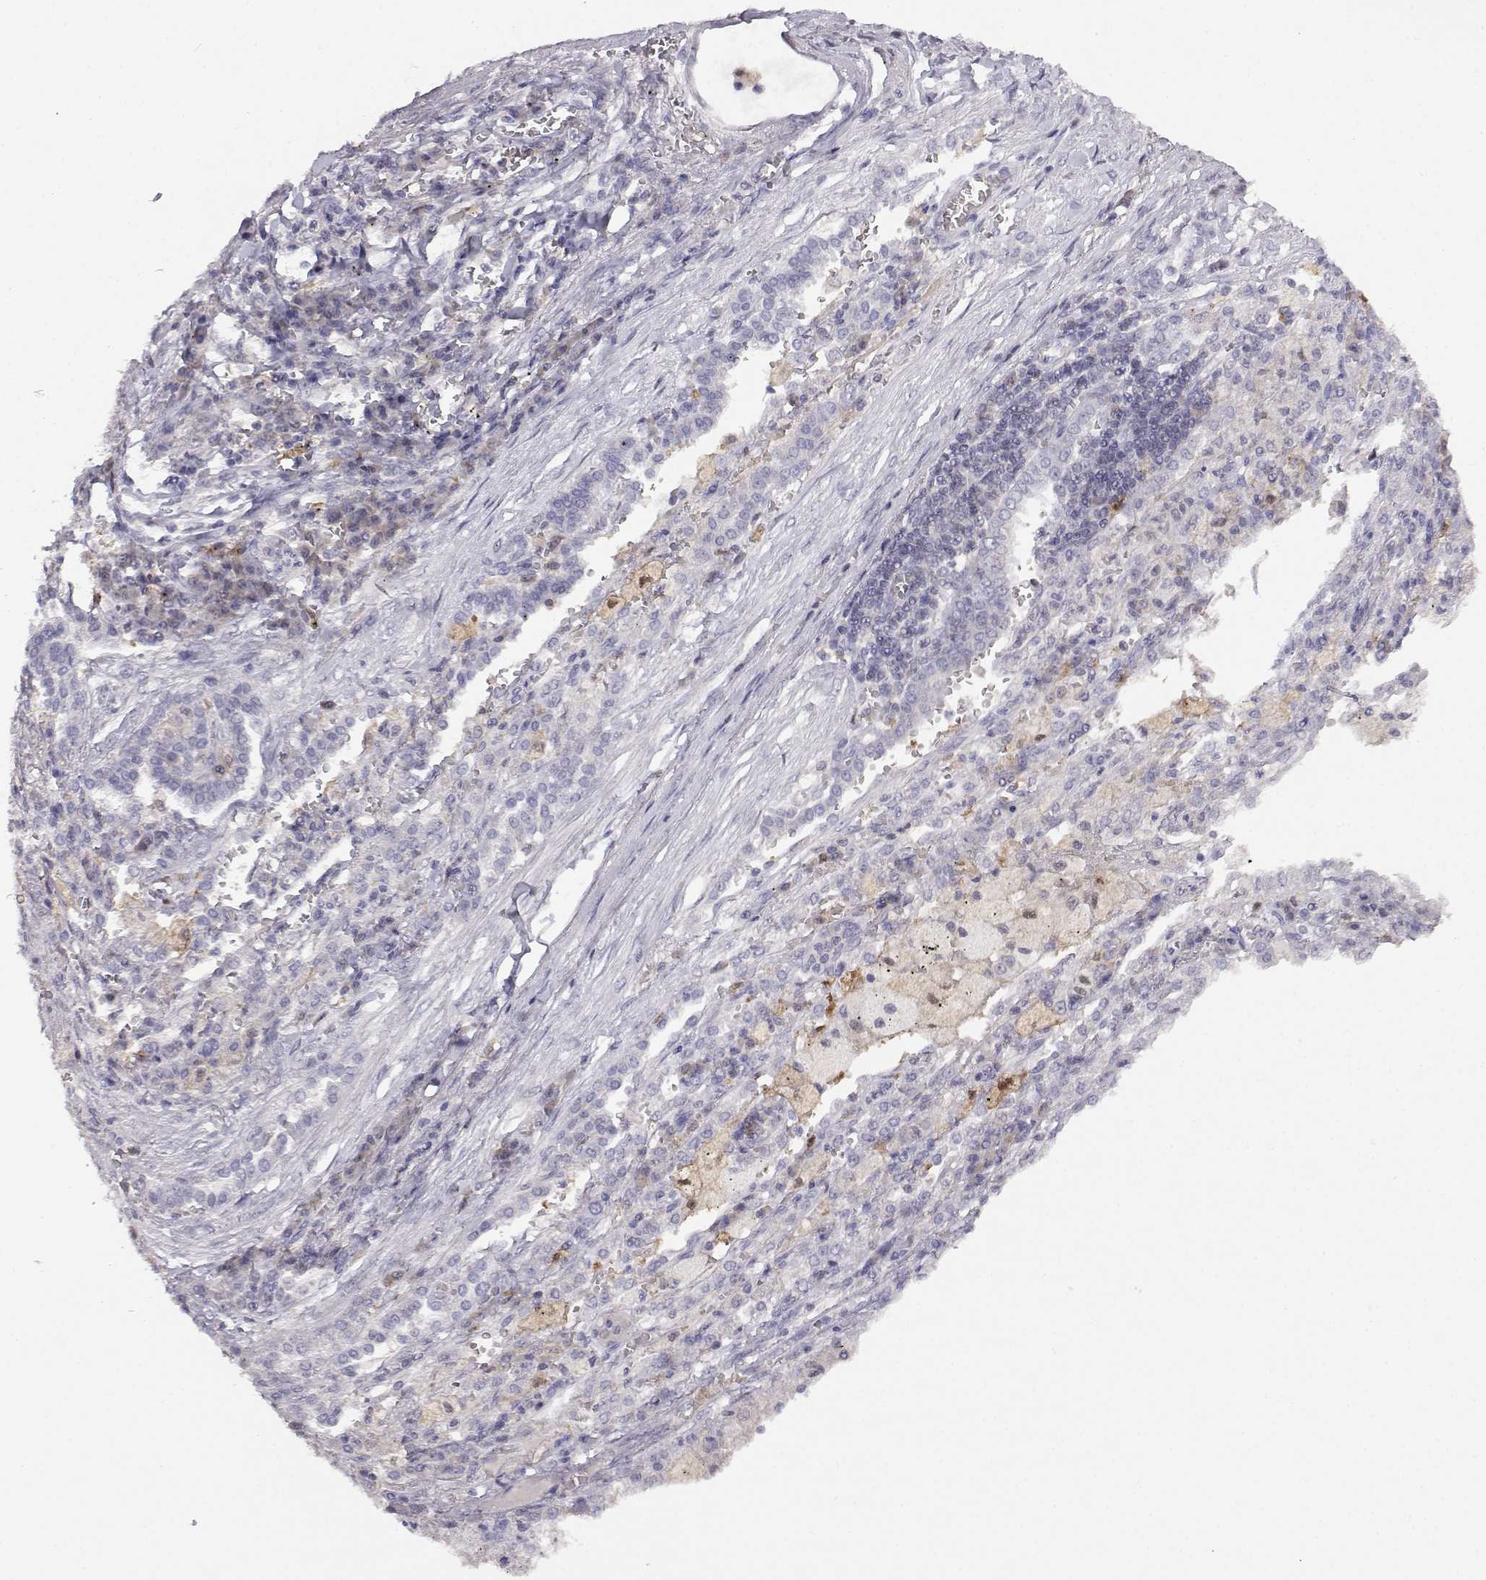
{"staining": {"intensity": "weak", "quantity": "<25%", "location": "cytoplasmic/membranous,nuclear"}, "tissue": "lung cancer", "cell_type": "Tumor cells", "image_type": "cancer", "snomed": [{"axis": "morphology", "description": "Adenocarcinoma, NOS"}, {"axis": "topography", "description": "Lung"}], "caption": "Immunohistochemical staining of human lung adenocarcinoma exhibits no significant positivity in tumor cells.", "gene": "AKR1B1", "patient": {"sex": "male", "age": 57}}